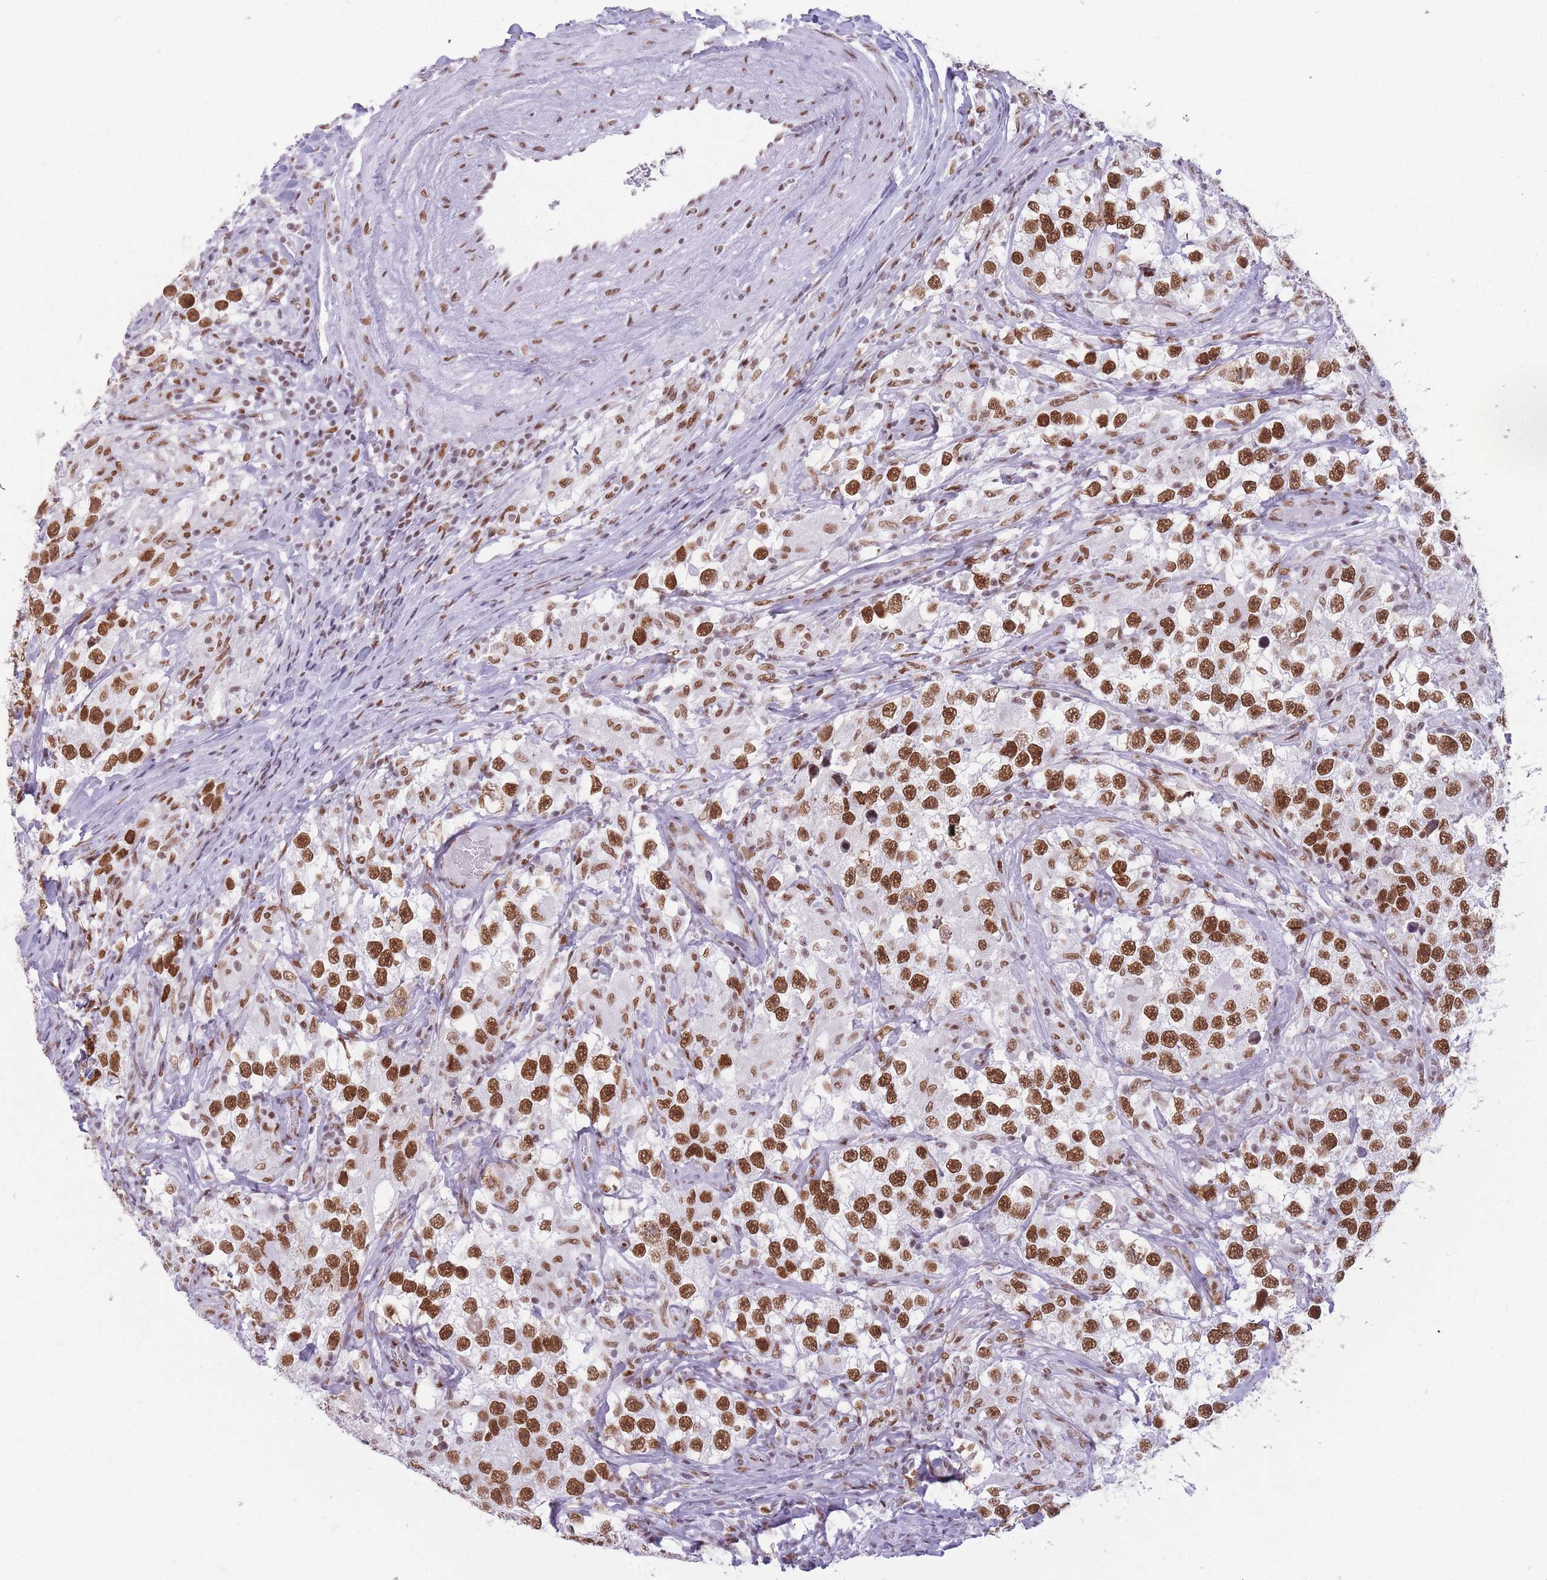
{"staining": {"intensity": "strong", "quantity": ">75%", "location": "nuclear"}, "tissue": "testis cancer", "cell_type": "Tumor cells", "image_type": "cancer", "snomed": [{"axis": "morphology", "description": "Seminoma, NOS"}, {"axis": "topography", "description": "Testis"}], "caption": "Immunohistochemical staining of human seminoma (testis) exhibits high levels of strong nuclear expression in about >75% of tumor cells. Nuclei are stained in blue.", "gene": "HNRNPUL1", "patient": {"sex": "male", "age": 46}}